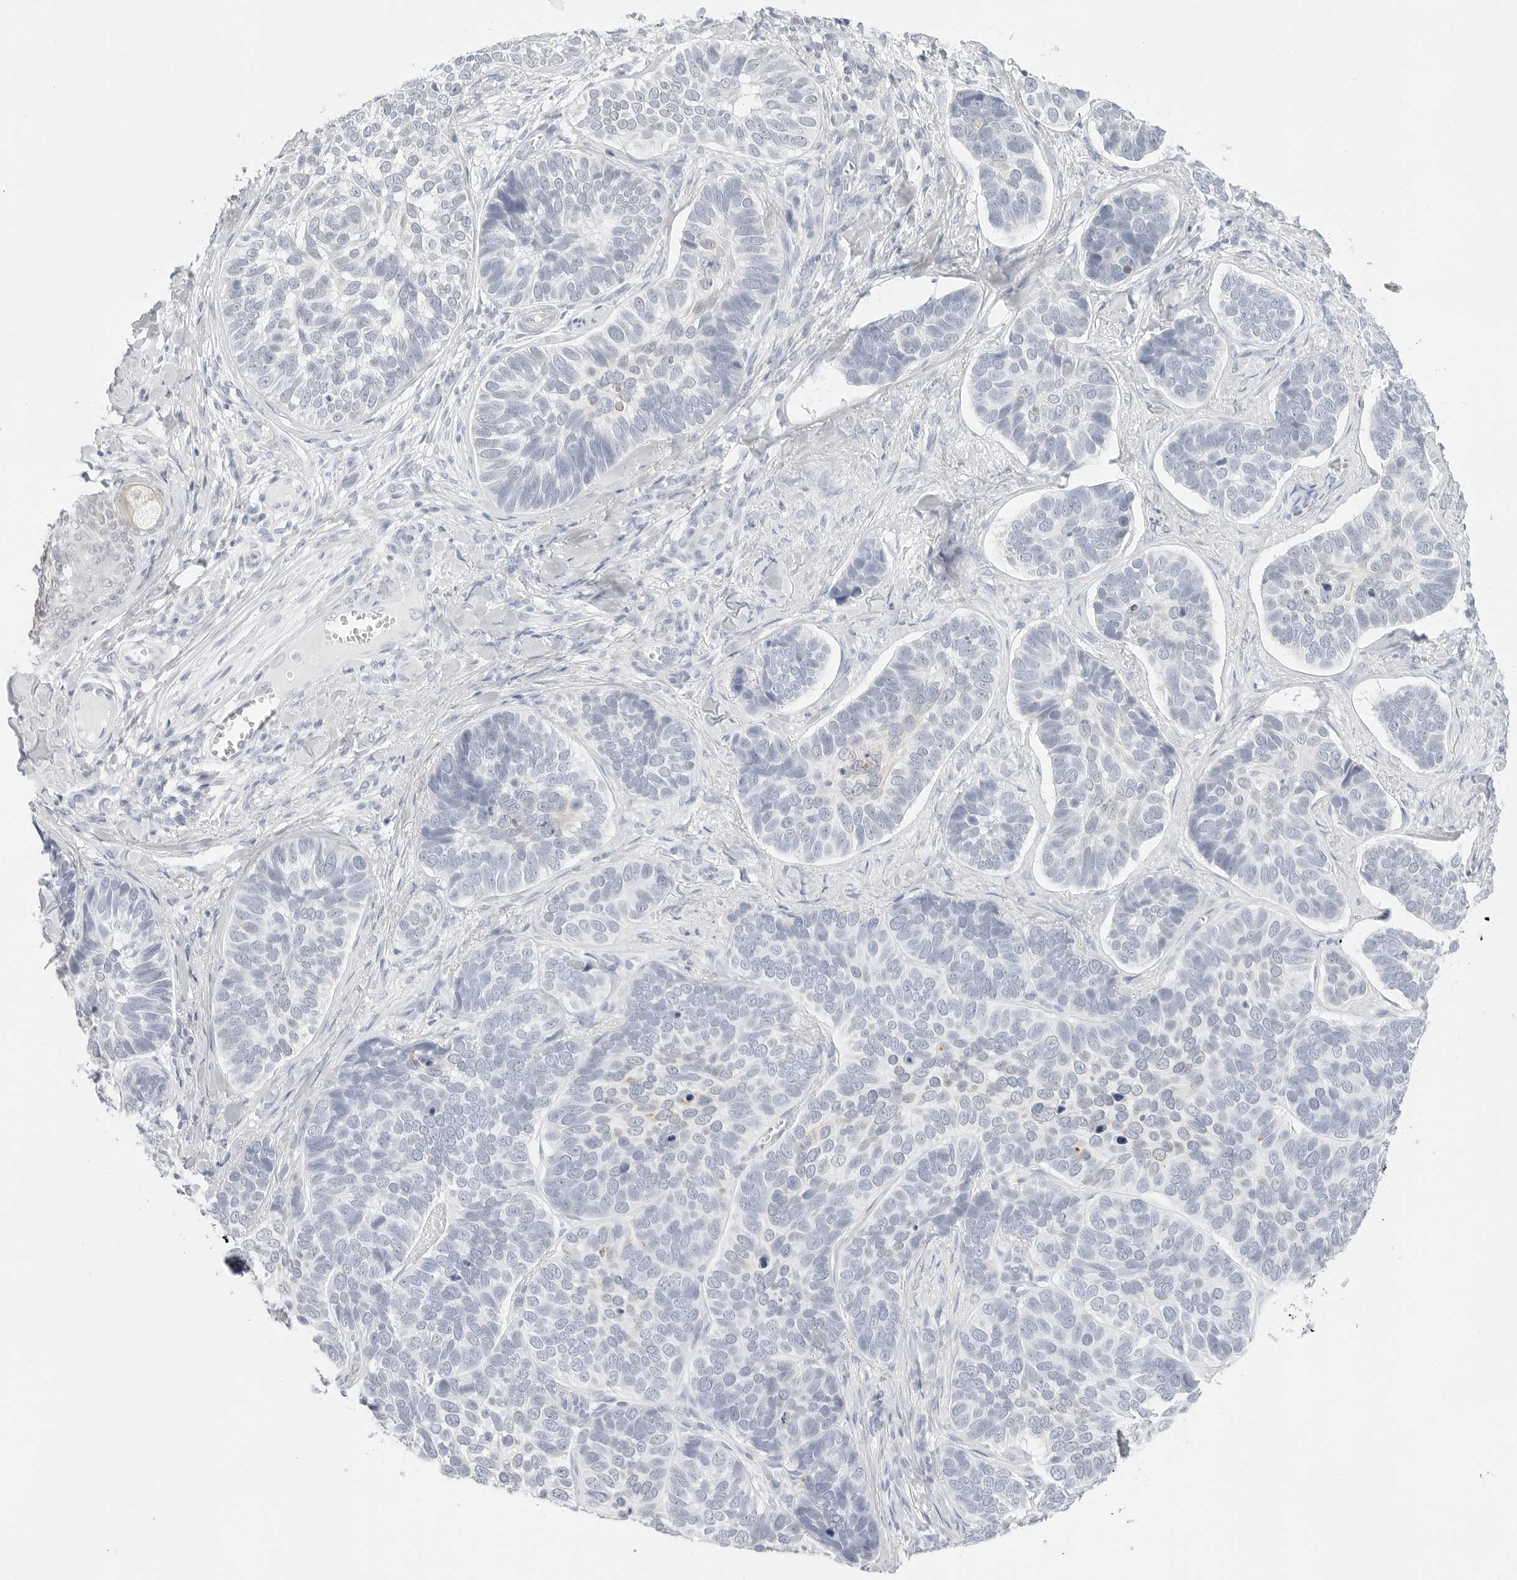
{"staining": {"intensity": "negative", "quantity": "none", "location": "none"}, "tissue": "skin cancer", "cell_type": "Tumor cells", "image_type": "cancer", "snomed": [{"axis": "morphology", "description": "Basal cell carcinoma"}, {"axis": "topography", "description": "Skin"}], "caption": "A histopathology image of human basal cell carcinoma (skin) is negative for staining in tumor cells.", "gene": "HMGCS2", "patient": {"sex": "male", "age": 62}}